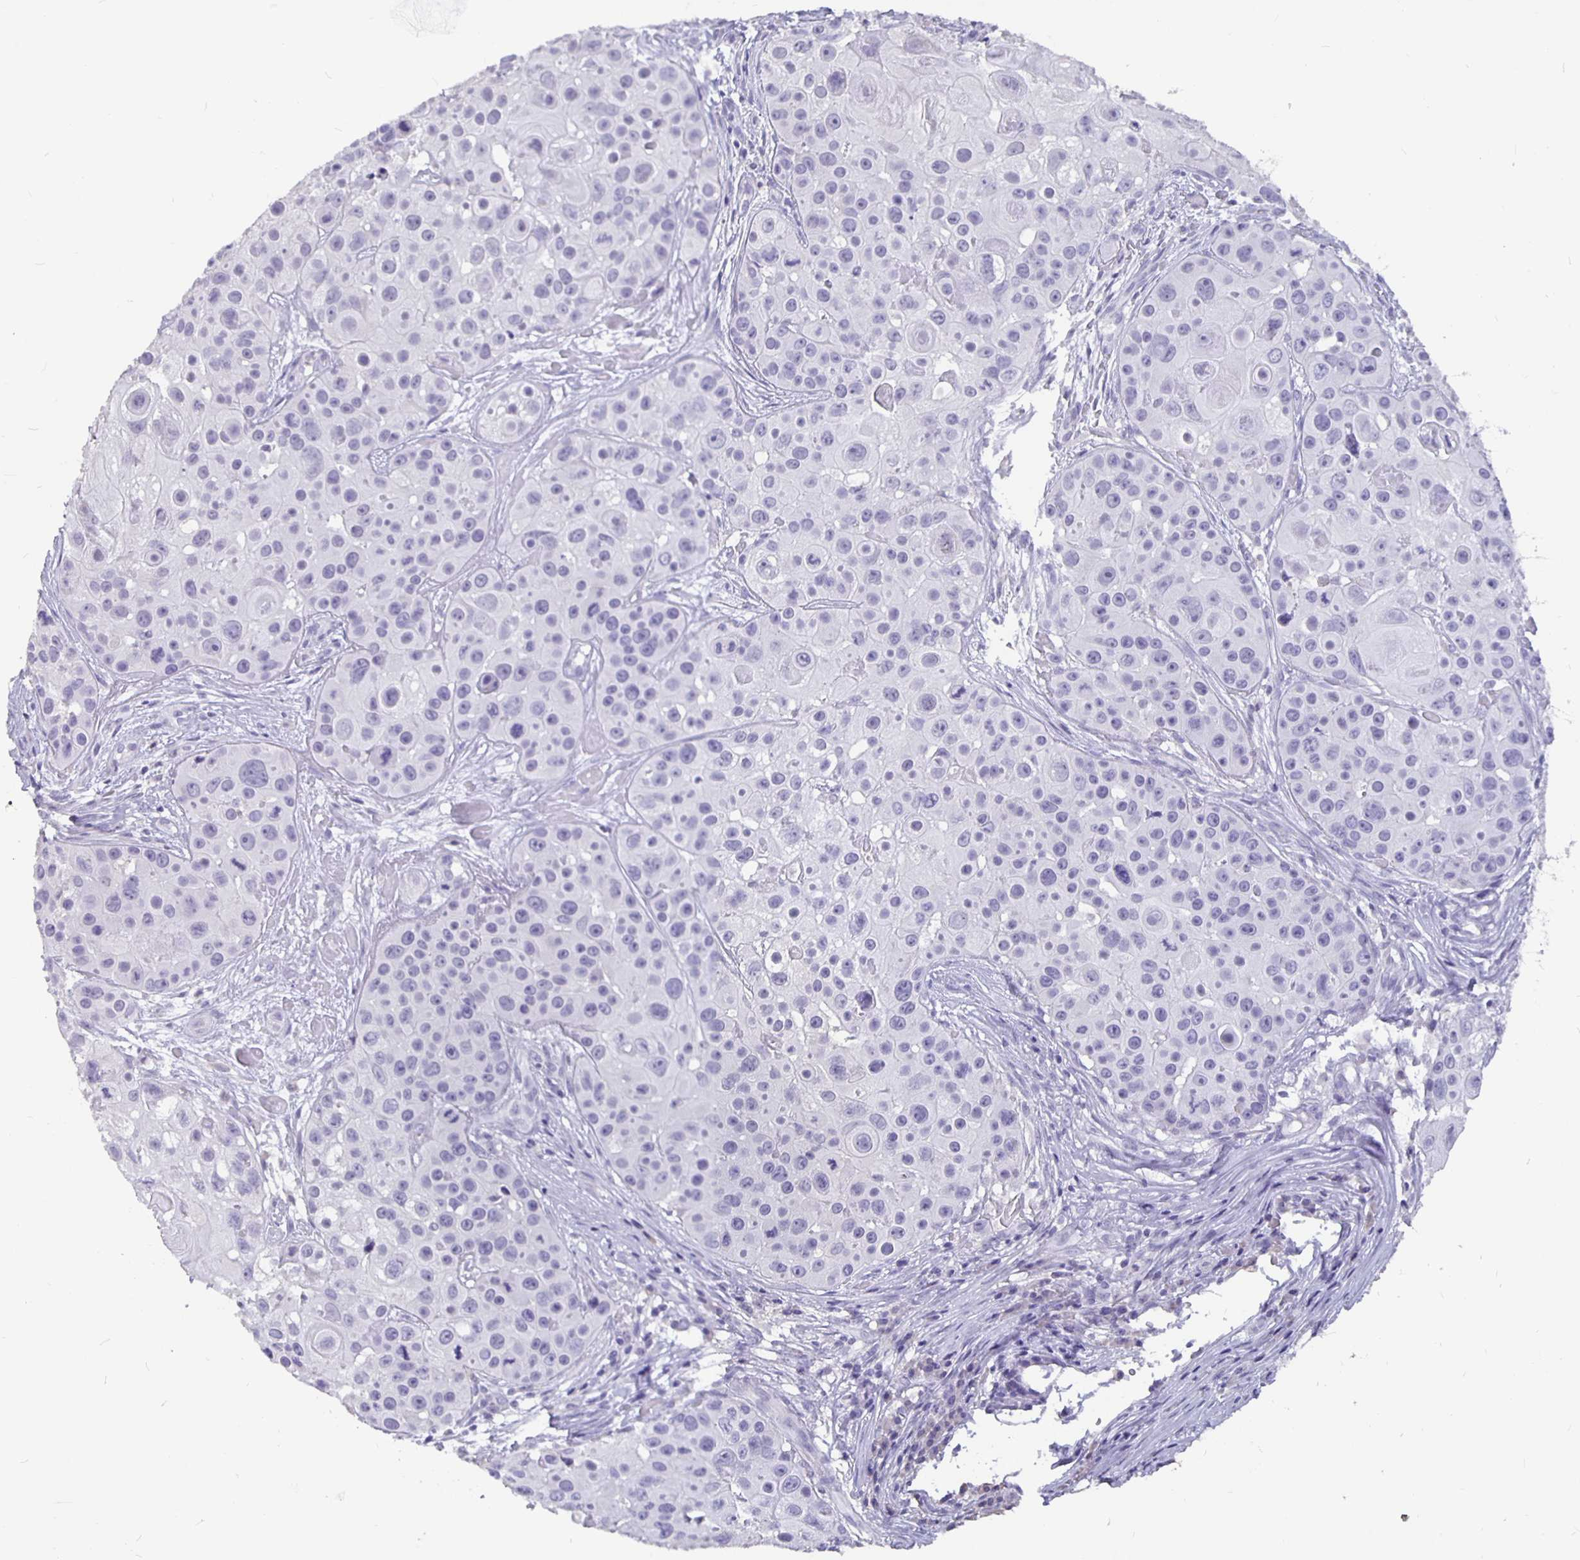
{"staining": {"intensity": "negative", "quantity": "none", "location": "none"}, "tissue": "skin cancer", "cell_type": "Tumor cells", "image_type": "cancer", "snomed": [{"axis": "morphology", "description": "Squamous cell carcinoma, NOS"}, {"axis": "topography", "description": "Skin"}], "caption": "DAB (3,3'-diaminobenzidine) immunohistochemical staining of human skin cancer (squamous cell carcinoma) shows no significant staining in tumor cells.", "gene": "GPX4", "patient": {"sex": "male", "age": 92}}